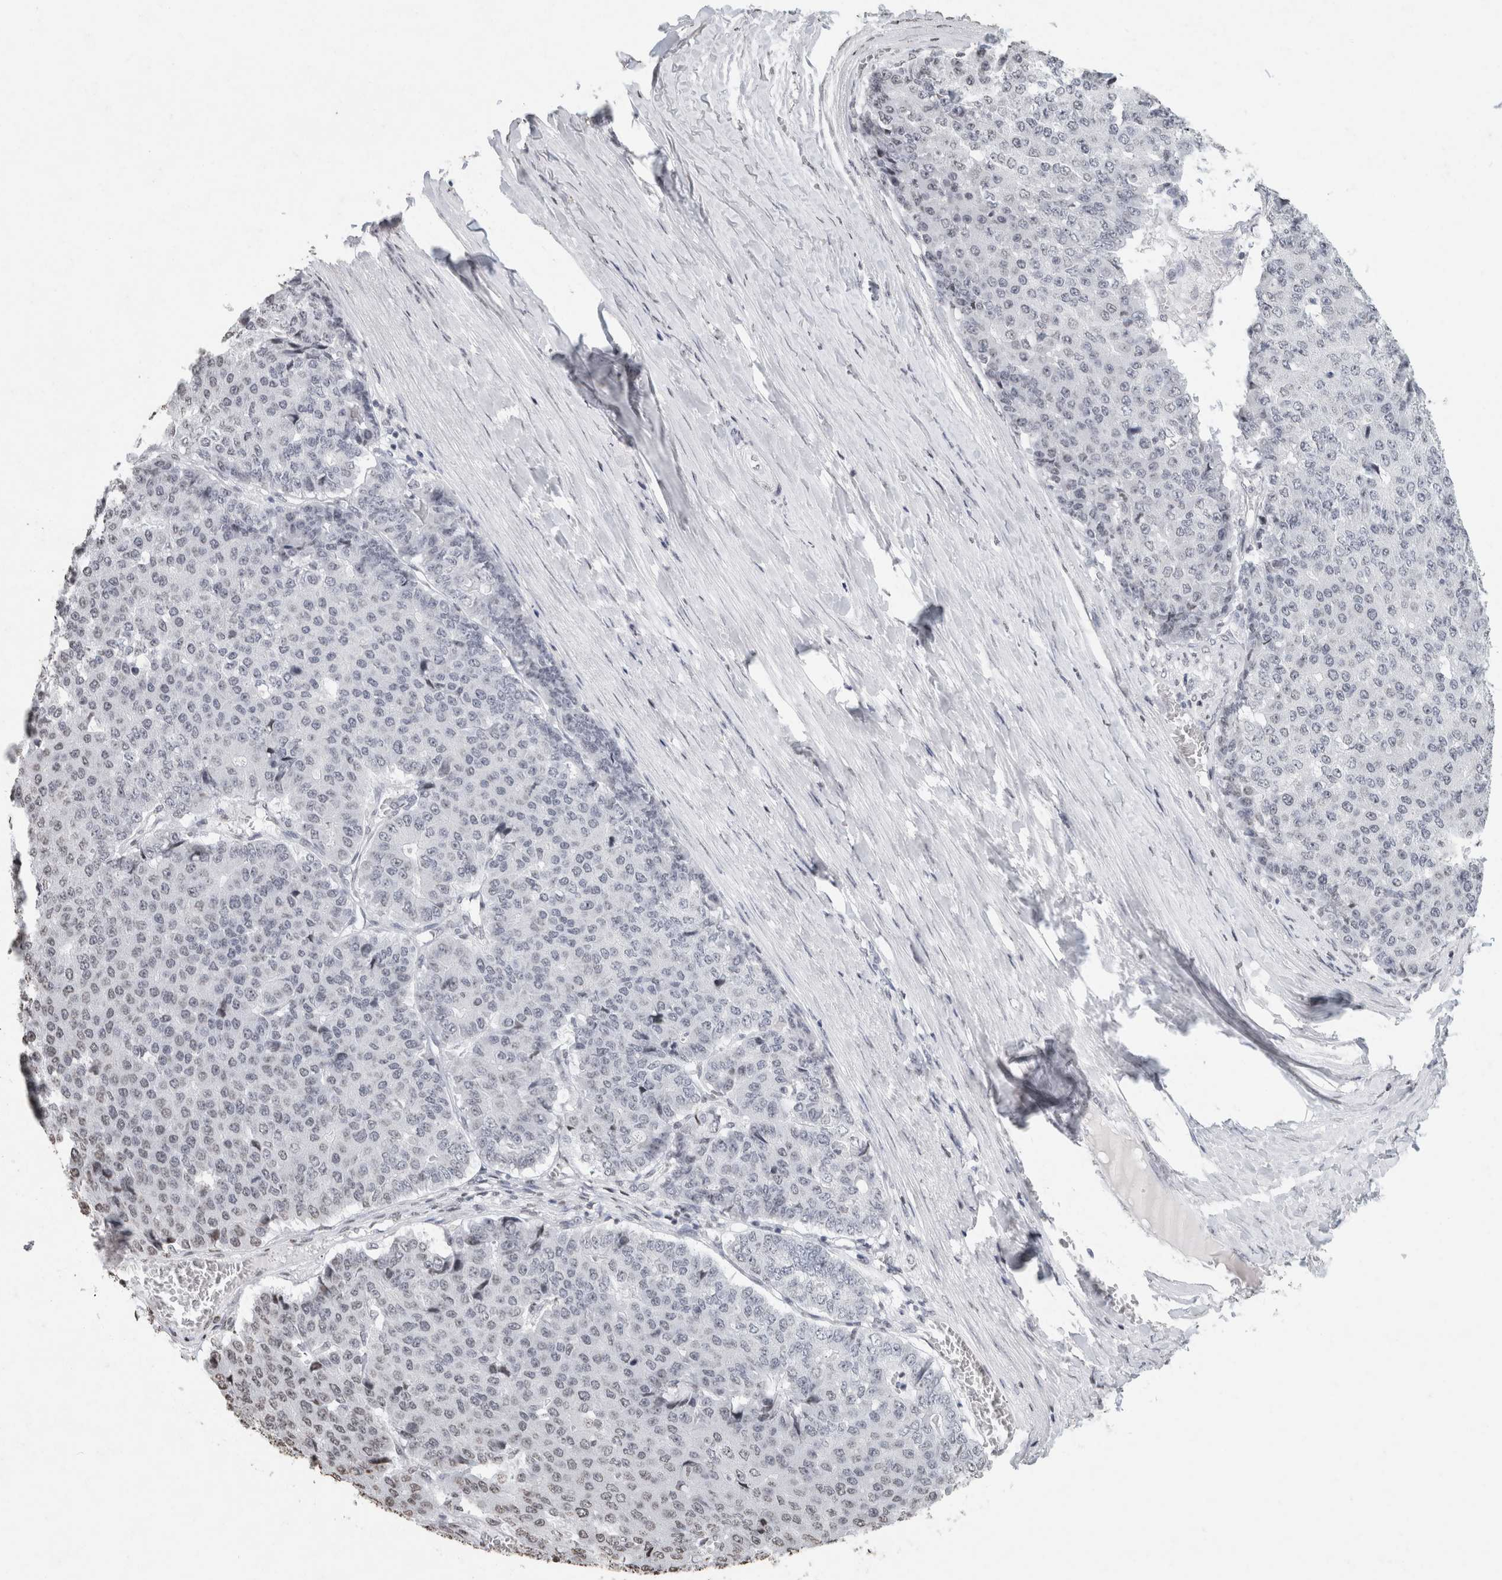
{"staining": {"intensity": "negative", "quantity": "none", "location": "none"}, "tissue": "pancreatic cancer", "cell_type": "Tumor cells", "image_type": "cancer", "snomed": [{"axis": "morphology", "description": "Adenocarcinoma, NOS"}, {"axis": "topography", "description": "Pancreas"}], "caption": "Immunohistochemical staining of human pancreatic cancer displays no significant staining in tumor cells.", "gene": "CNTN1", "patient": {"sex": "male", "age": 50}}